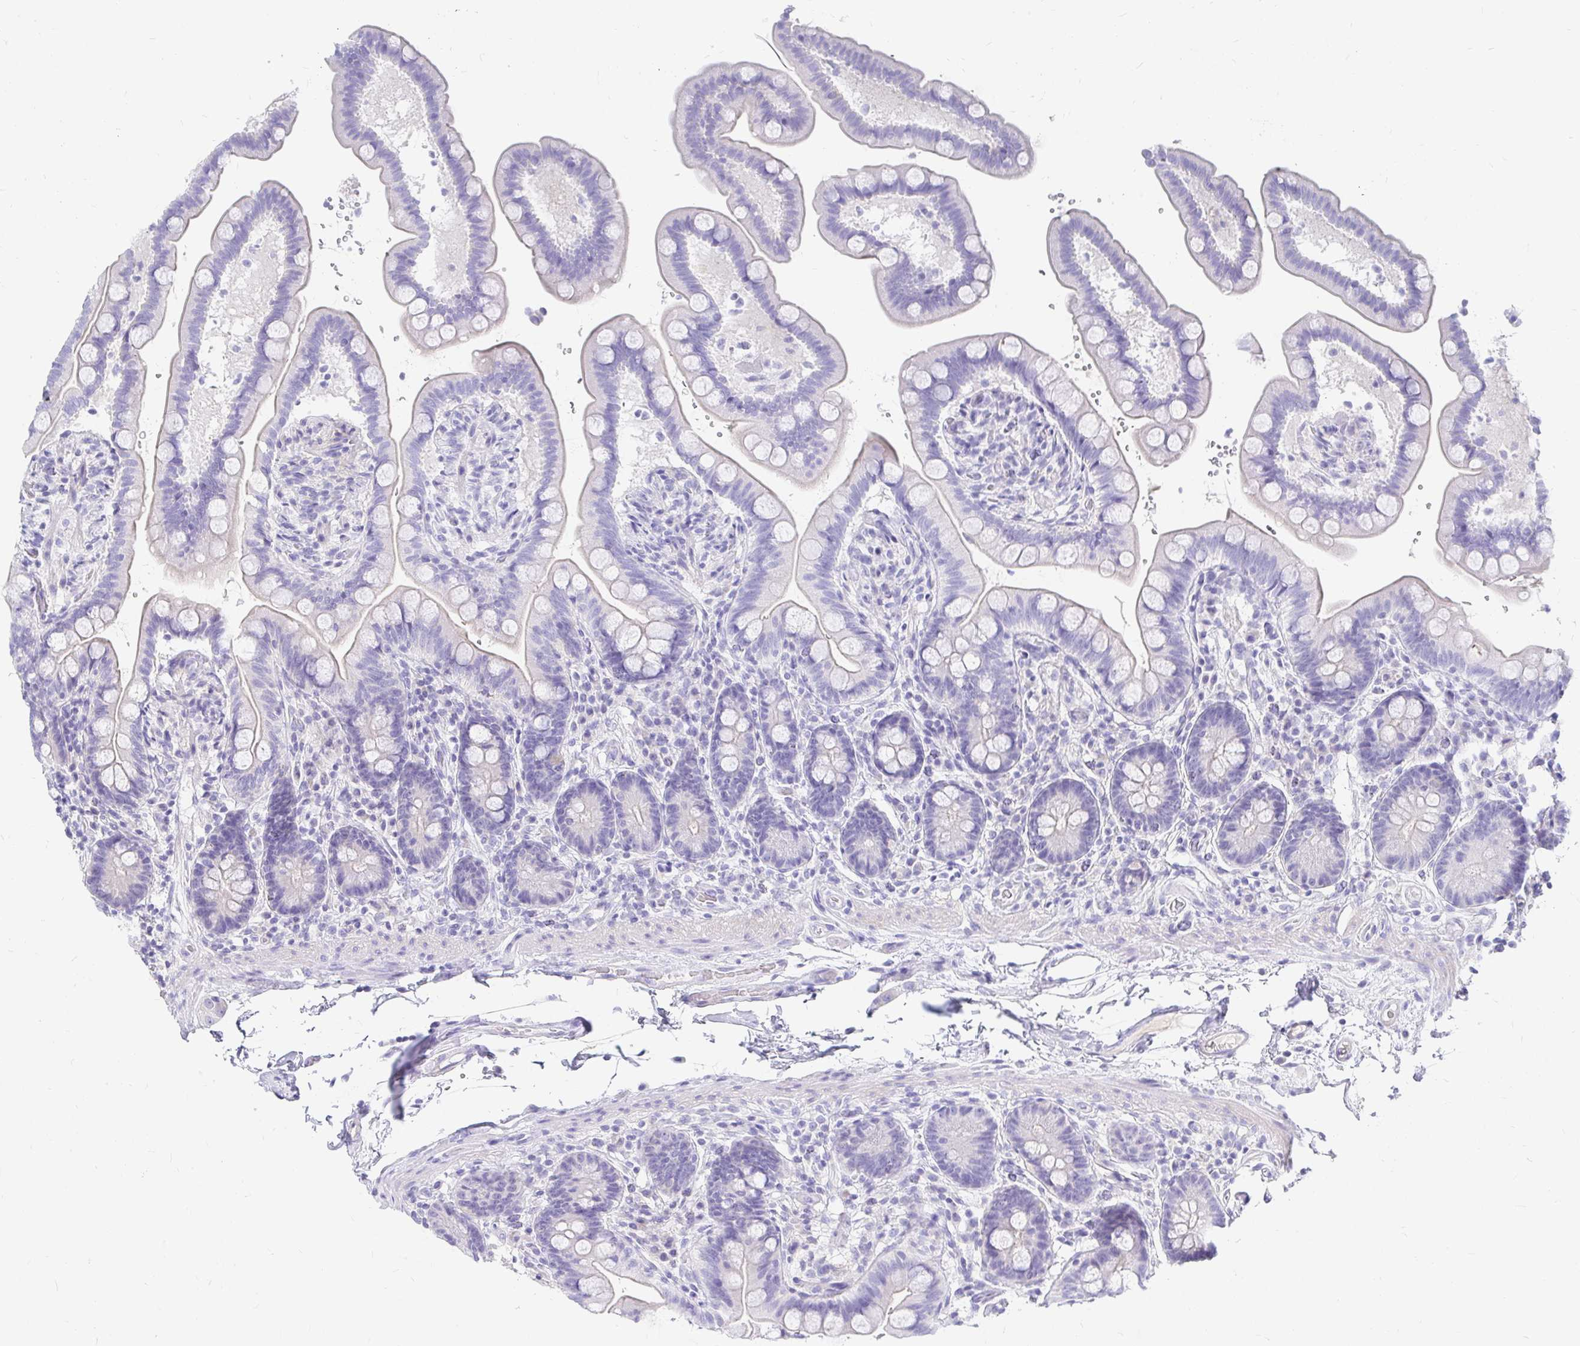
{"staining": {"intensity": "negative", "quantity": "none", "location": "none"}, "tissue": "colon", "cell_type": "Endothelial cells", "image_type": "normal", "snomed": [{"axis": "morphology", "description": "Normal tissue, NOS"}, {"axis": "topography", "description": "Smooth muscle"}, {"axis": "topography", "description": "Colon"}], "caption": "The image displays no staining of endothelial cells in benign colon.", "gene": "NR2E1", "patient": {"sex": "male", "age": 73}}